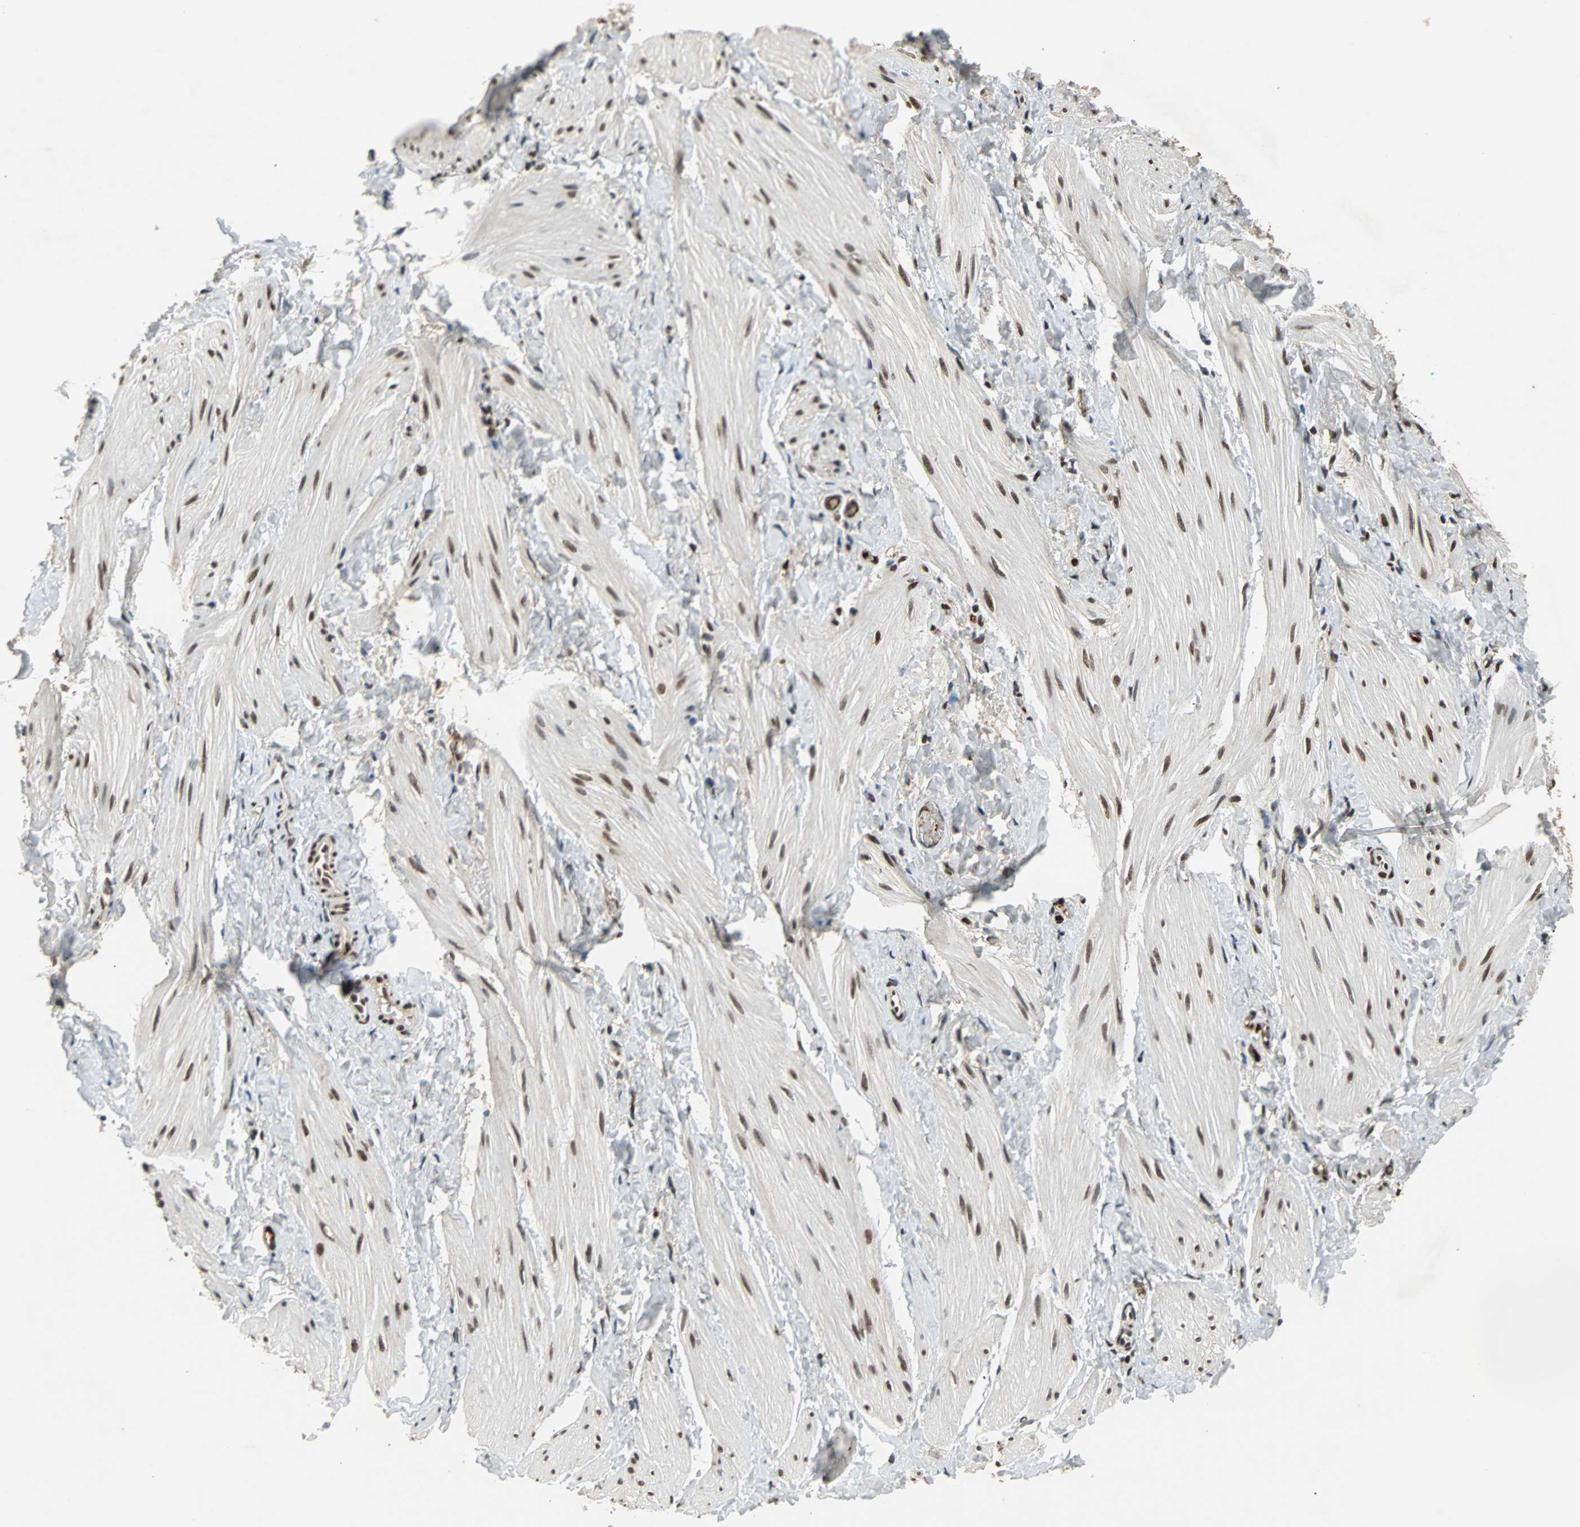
{"staining": {"intensity": "moderate", "quantity": ">75%", "location": "nuclear"}, "tissue": "smooth muscle", "cell_type": "Smooth muscle cells", "image_type": "normal", "snomed": [{"axis": "morphology", "description": "Normal tissue, NOS"}, {"axis": "topography", "description": "Smooth muscle"}], "caption": "Immunohistochemical staining of benign smooth muscle exhibits medium levels of moderate nuclear positivity in about >75% of smooth muscle cells. (DAB IHC with brightfield microscopy, high magnification).", "gene": "PHC1", "patient": {"sex": "male", "age": 16}}